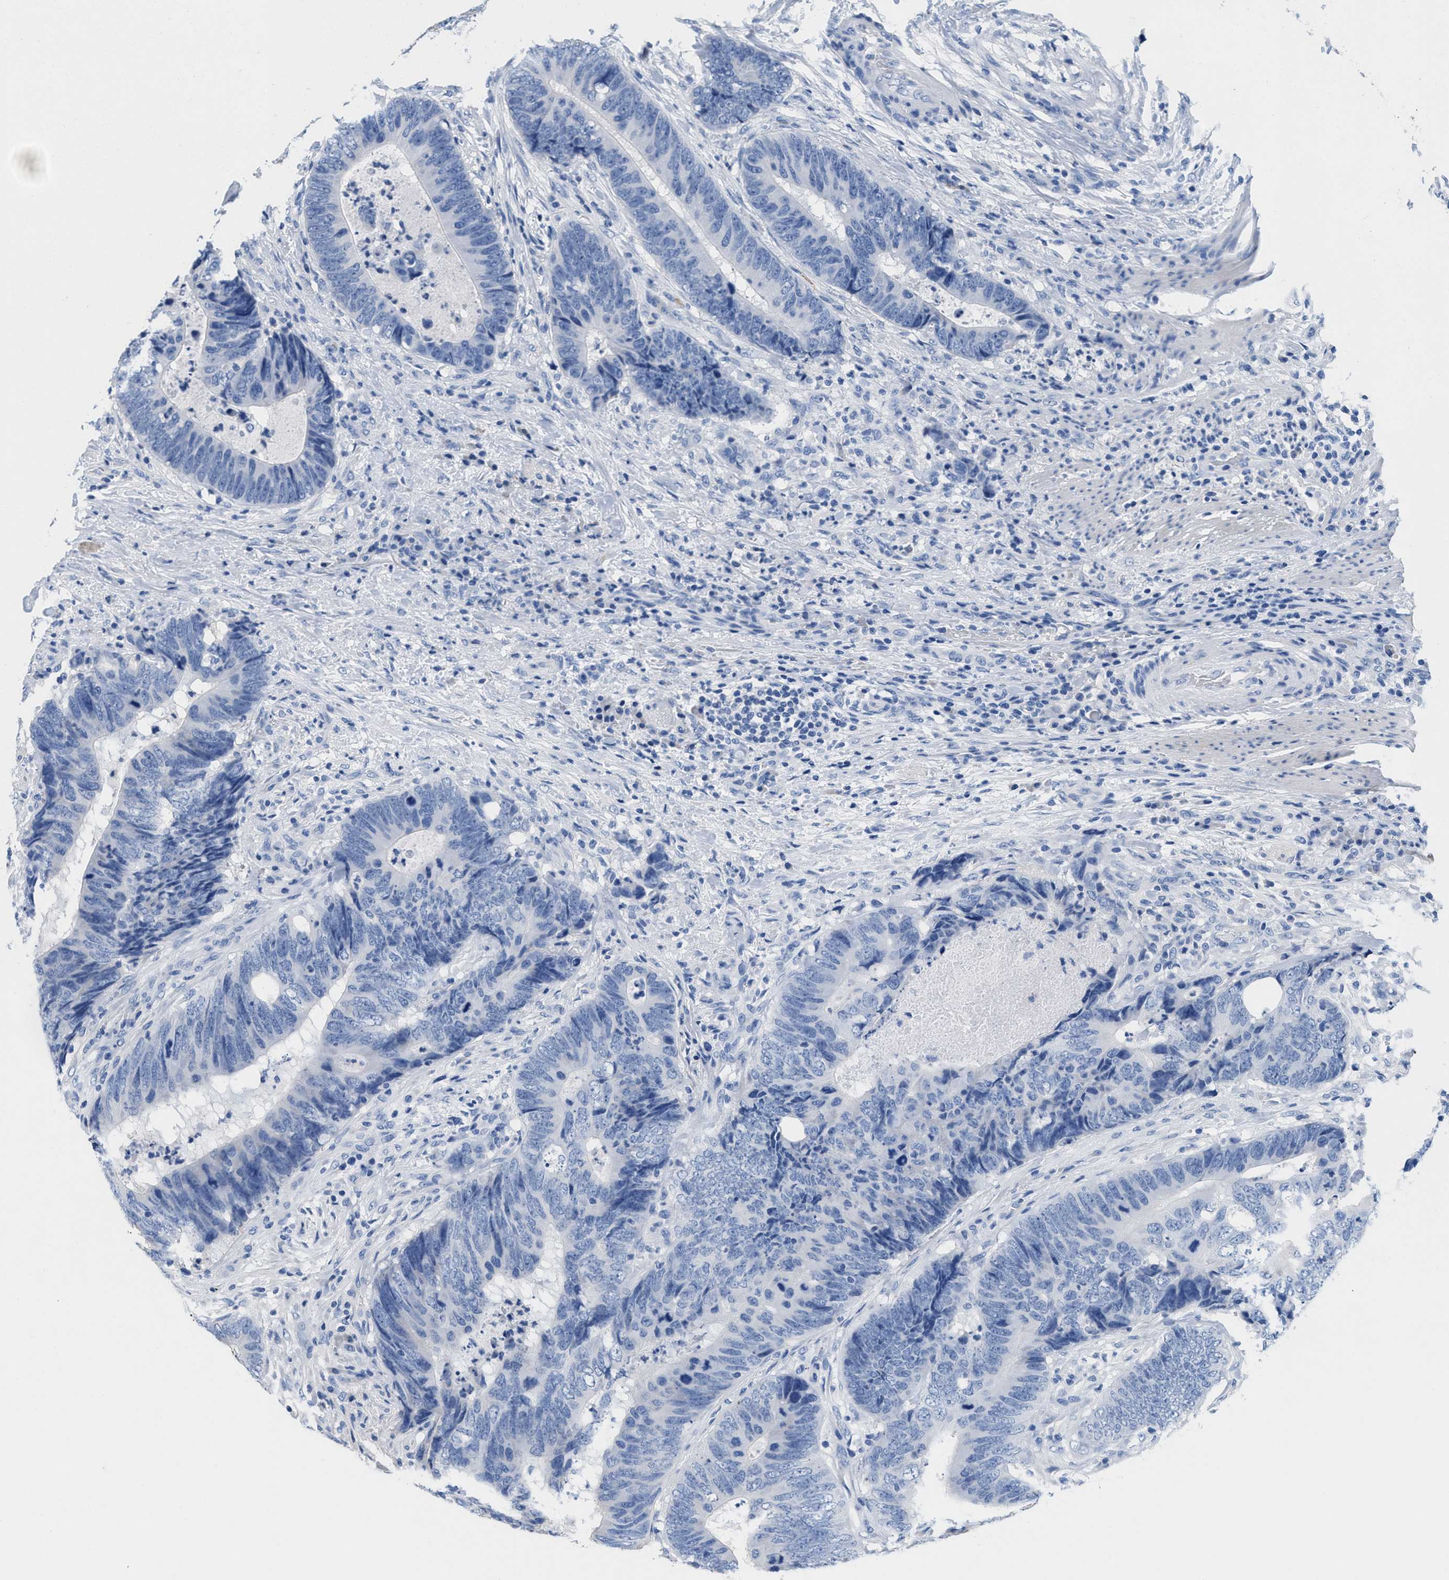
{"staining": {"intensity": "negative", "quantity": "none", "location": "none"}, "tissue": "colorectal cancer", "cell_type": "Tumor cells", "image_type": "cancer", "snomed": [{"axis": "morphology", "description": "Adenocarcinoma, NOS"}, {"axis": "topography", "description": "Colon"}], "caption": "Adenocarcinoma (colorectal) was stained to show a protein in brown. There is no significant staining in tumor cells. (Stains: DAB (3,3'-diaminobenzidine) IHC with hematoxylin counter stain, Microscopy: brightfield microscopy at high magnification).", "gene": "SLFN13", "patient": {"sex": "male", "age": 56}}